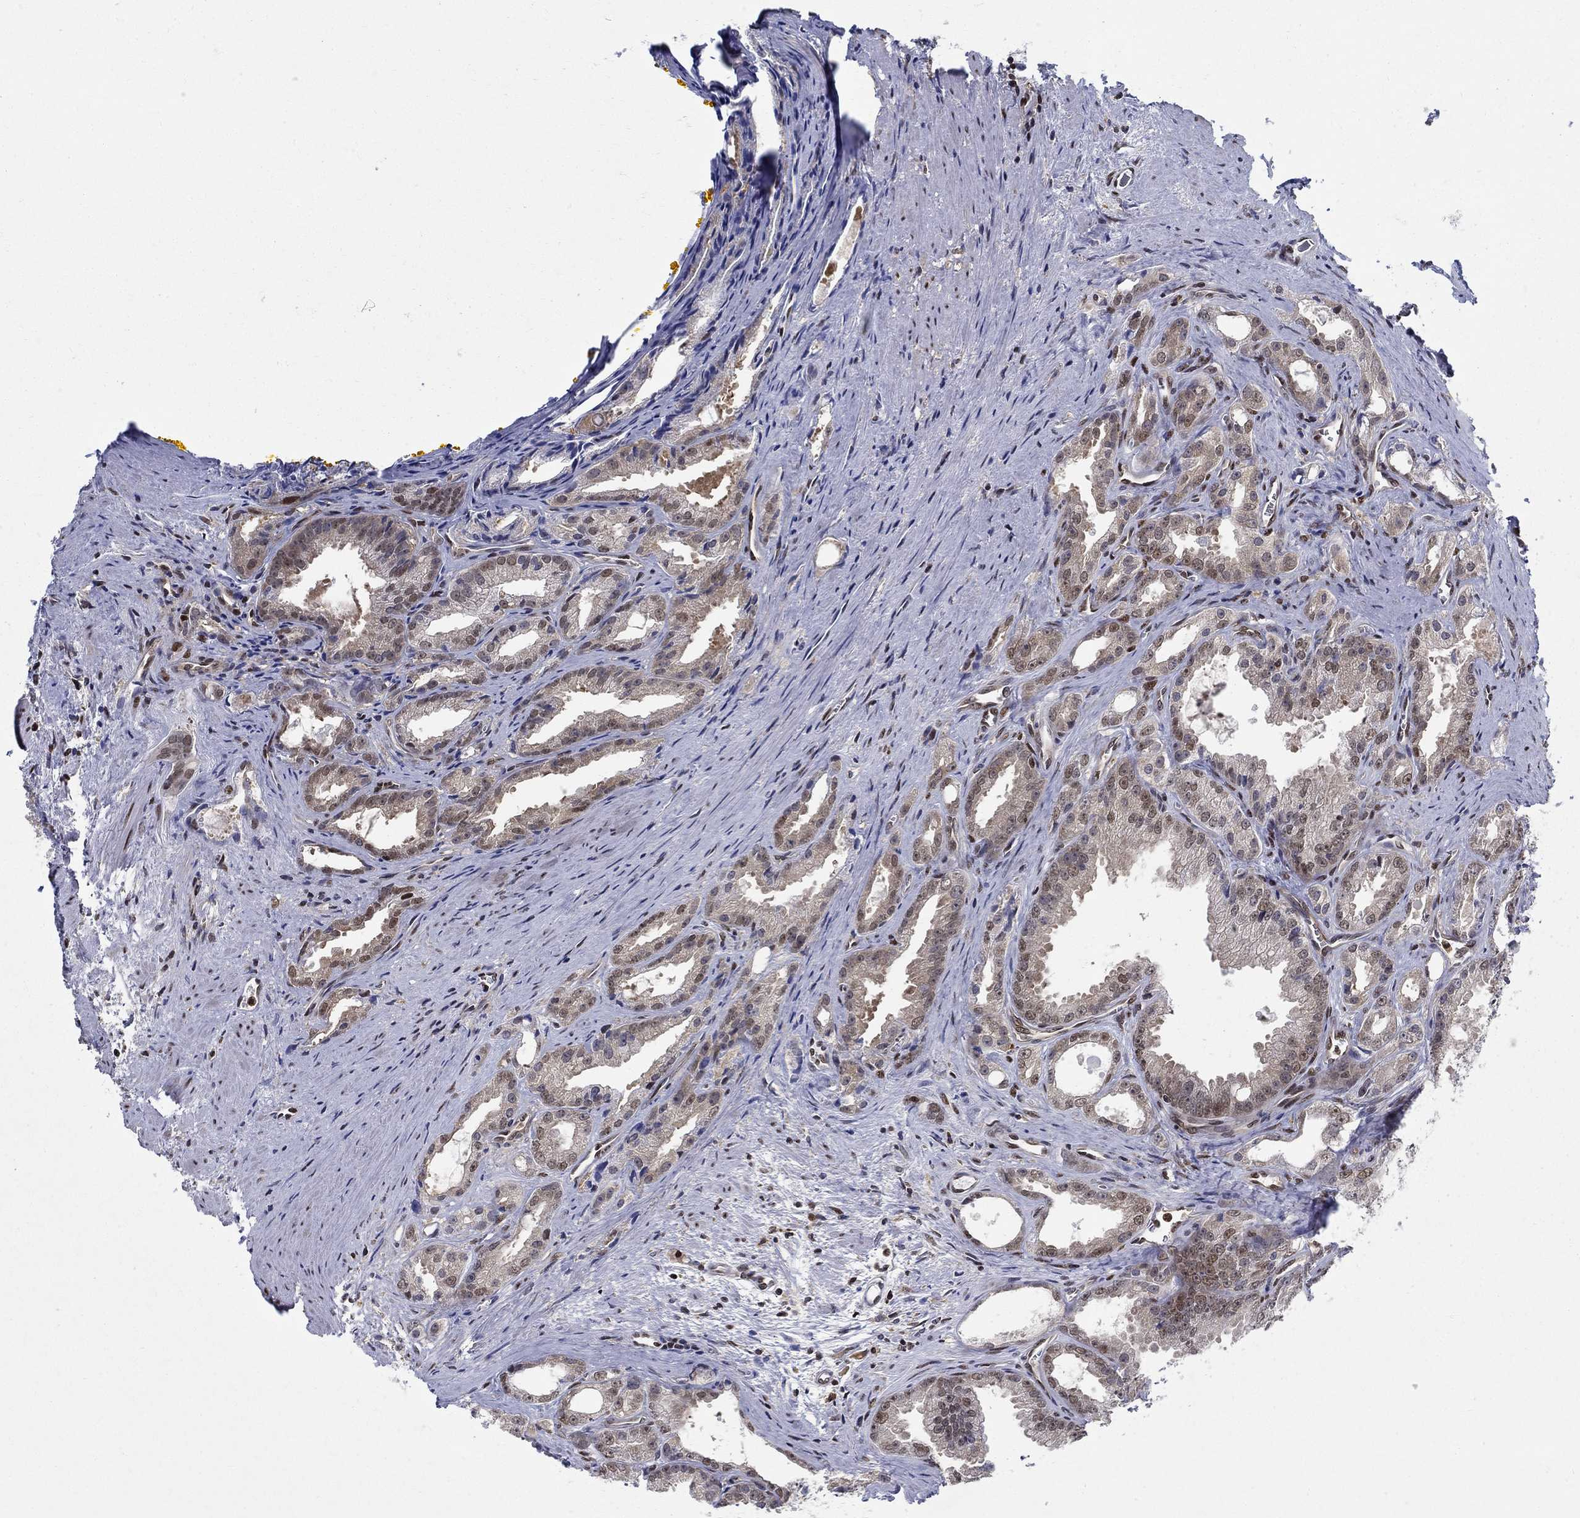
{"staining": {"intensity": "moderate", "quantity": "25%-75%", "location": "cytoplasmic/membranous"}, "tissue": "prostate cancer", "cell_type": "Tumor cells", "image_type": "cancer", "snomed": [{"axis": "morphology", "description": "Adenocarcinoma, NOS"}, {"axis": "morphology", "description": "Adenocarcinoma, High grade"}, {"axis": "topography", "description": "Prostate"}], "caption": "Prostate adenocarcinoma was stained to show a protein in brown. There is medium levels of moderate cytoplasmic/membranous staining in approximately 25%-75% of tumor cells. Using DAB (brown) and hematoxylin (blue) stains, captured at high magnification using brightfield microscopy.", "gene": "ZNF594", "patient": {"sex": "male", "age": 70}}